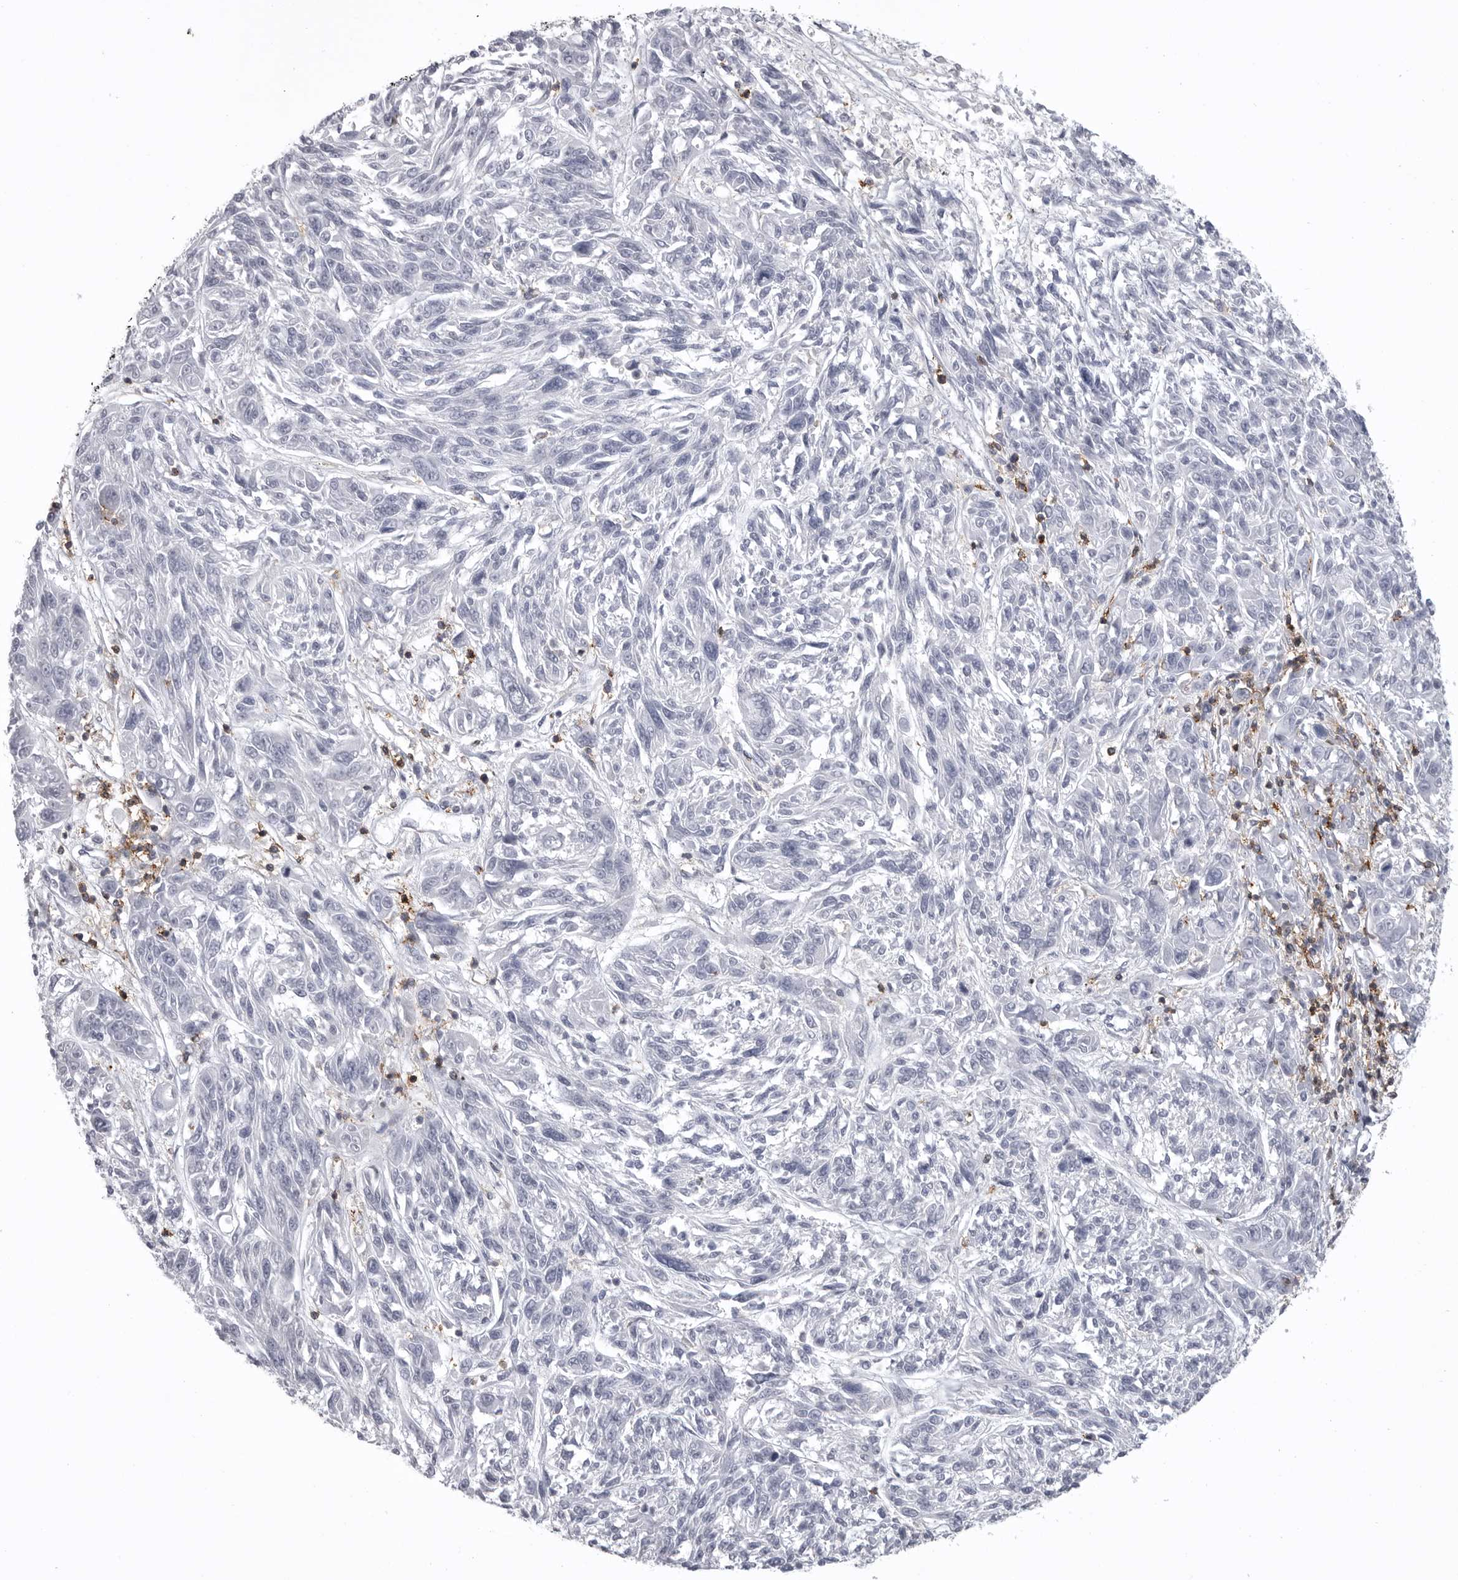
{"staining": {"intensity": "negative", "quantity": "none", "location": "none"}, "tissue": "melanoma", "cell_type": "Tumor cells", "image_type": "cancer", "snomed": [{"axis": "morphology", "description": "Malignant melanoma, NOS"}, {"axis": "topography", "description": "Skin"}], "caption": "IHC histopathology image of neoplastic tissue: melanoma stained with DAB reveals no significant protein positivity in tumor cells. (DAB IHC with hematoxylin counter stain).", "gene": "ITGAL", "patient": {"sex": "male", "age": 53}}